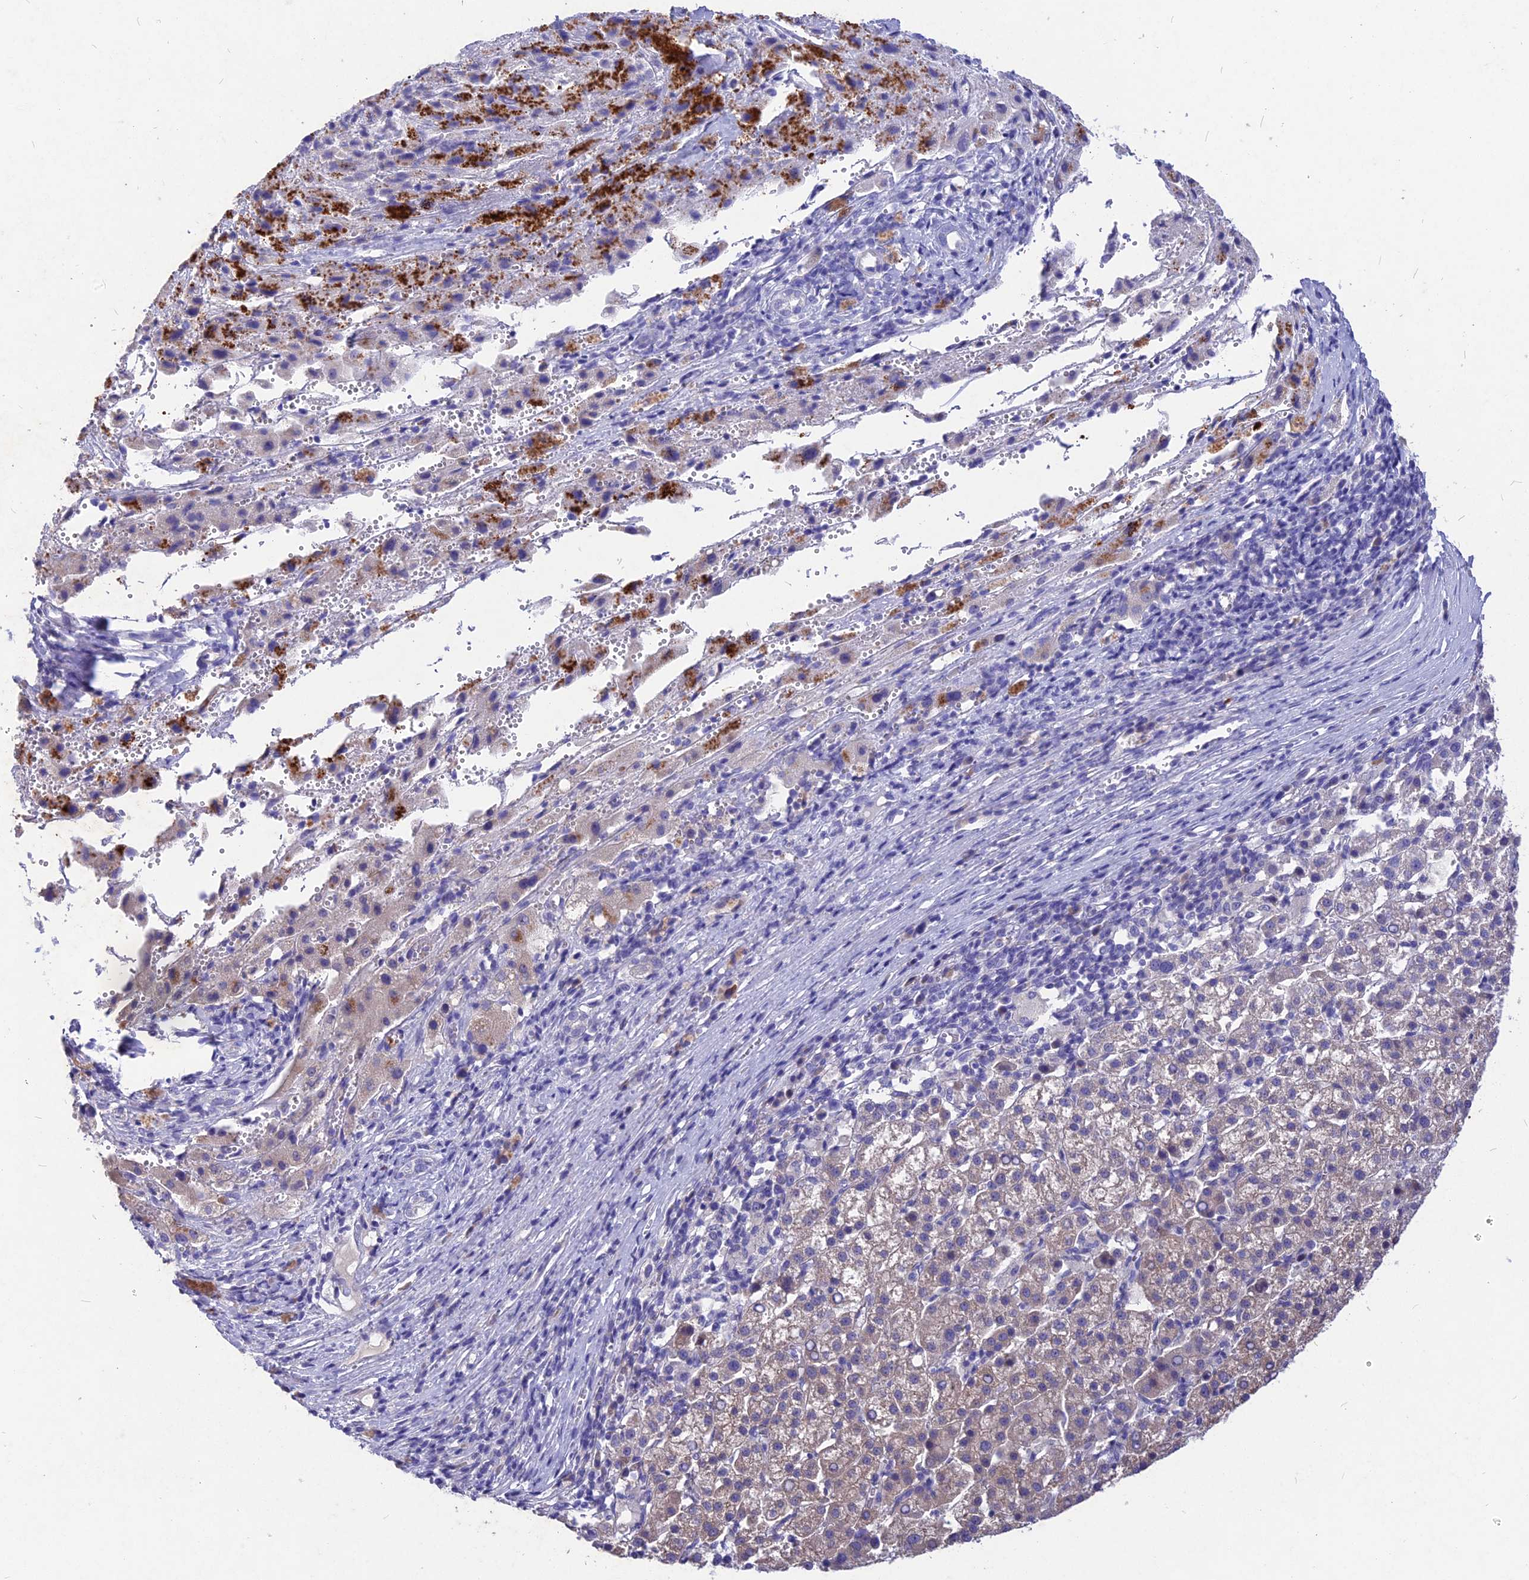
{"staining": {"intensity": "negative", "quantity": "none", "location": "none"}, "tissue": "liver cancer", "cell_type": "Tumor cells", "image_type": "cancer", "snomed": [{"axis": "morphology", "description": "Carcinoma, Hepatocellular, NOS"}, {"axis": "topography", "description": "Liver"}], "caption": "Liver cancer was stained to show a protein in brown. There is no significant staining in tumor cells. (DAB IHC with hematoxylin counter stain).", "gene": "DEFB119", "patient": {"sex": "female", "age": 58}}